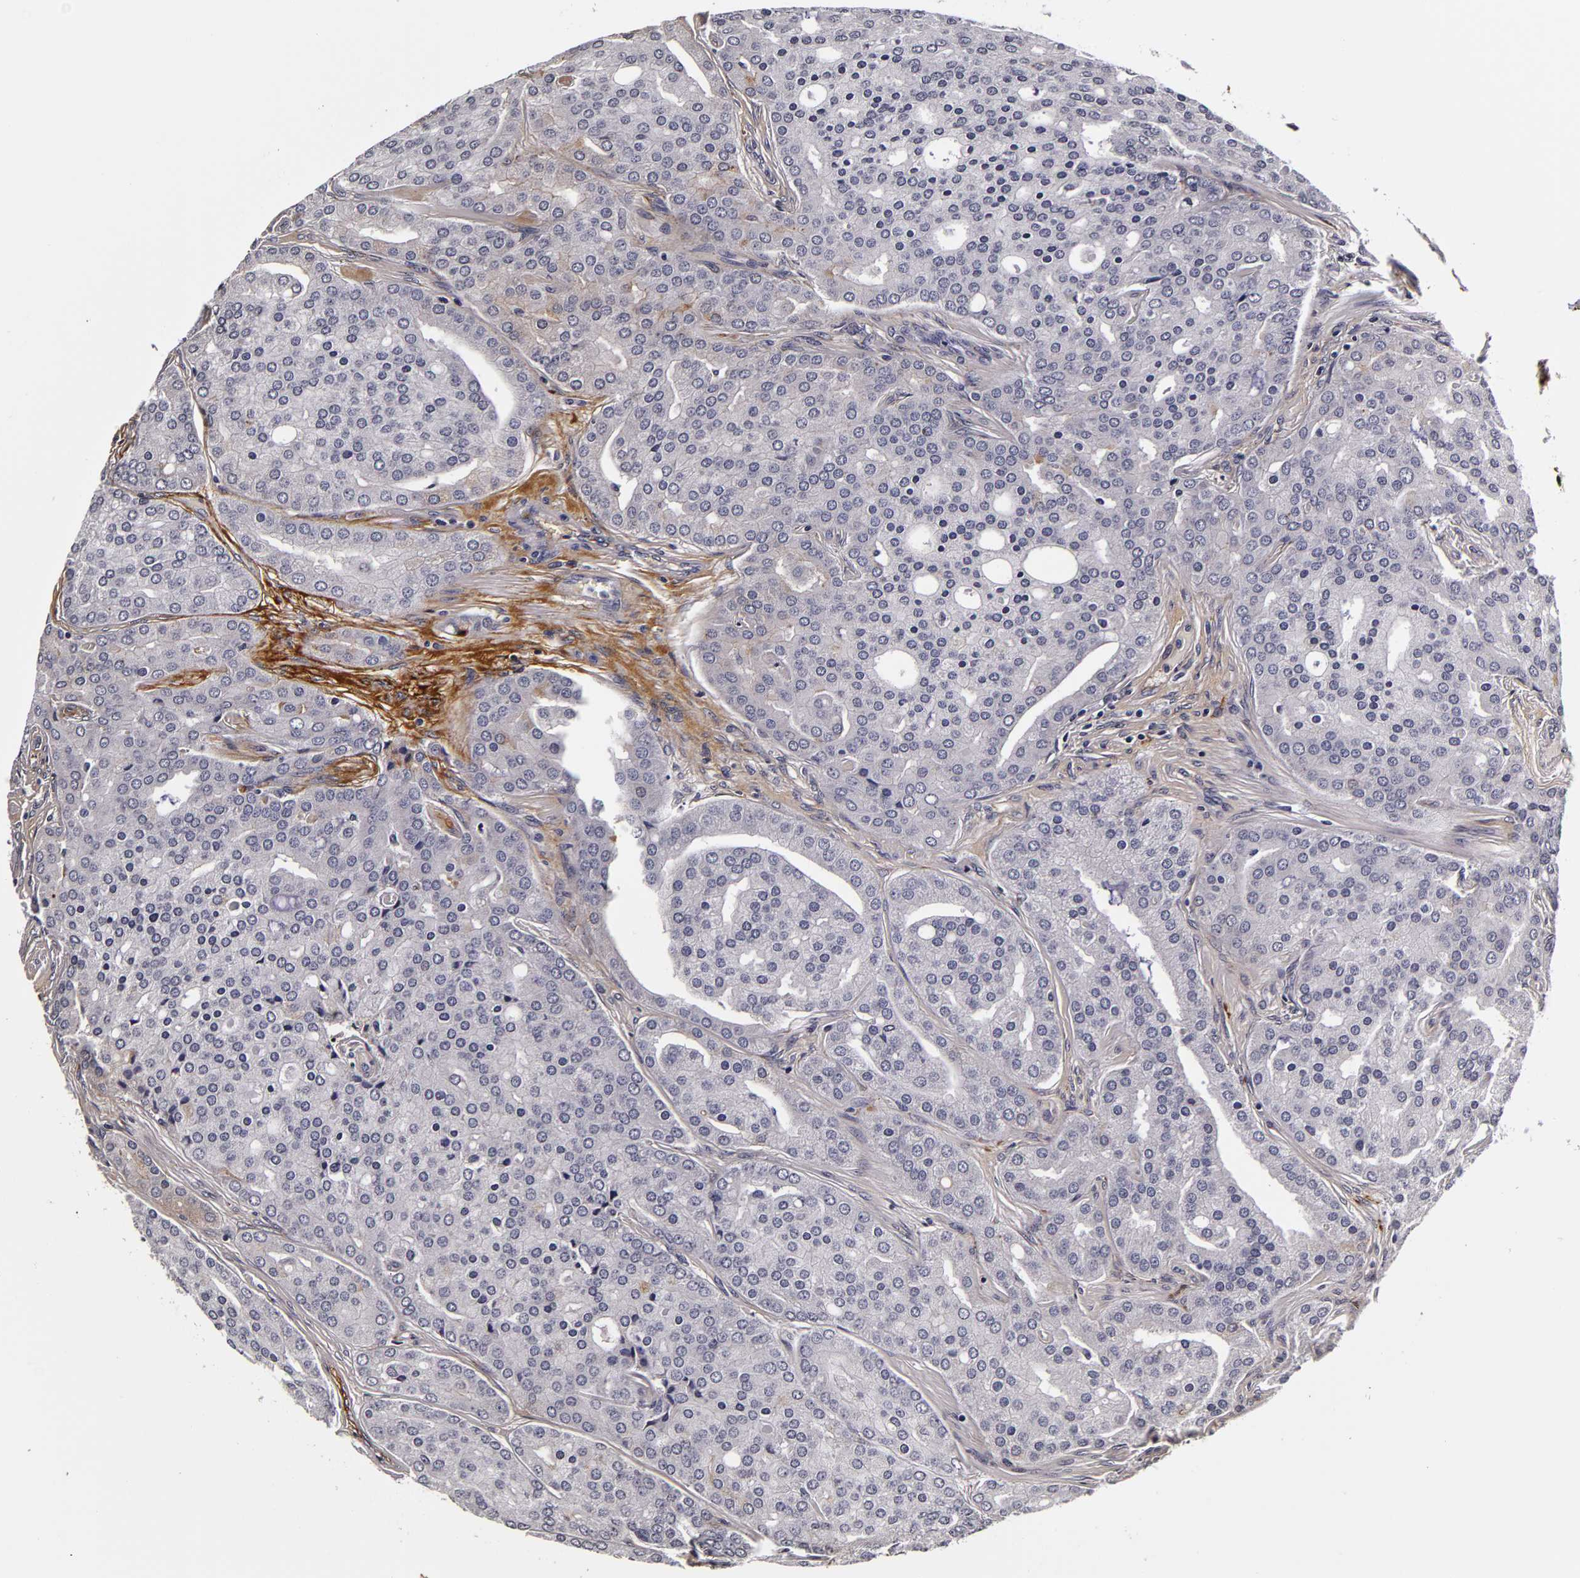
{"staining": {"intensity": "negative", "quantity": "none", "location": "none"}, "tissue": "prostate cancer", "cell_type": "Tumor cells", "image_type": "cancer", "snomed": [{"axis": "morphology", "description": "Adenocarcinoma, High grade"}, {"axis": "topography", "description": "Prostate"}], "caption": "Immunohistochemical staining of prostate adenocarcinoma (high-grade) shows no significant expression in tumor cells.", "gene": "LGALS3BP", "patient": {"sex": "male", "age": 64}}